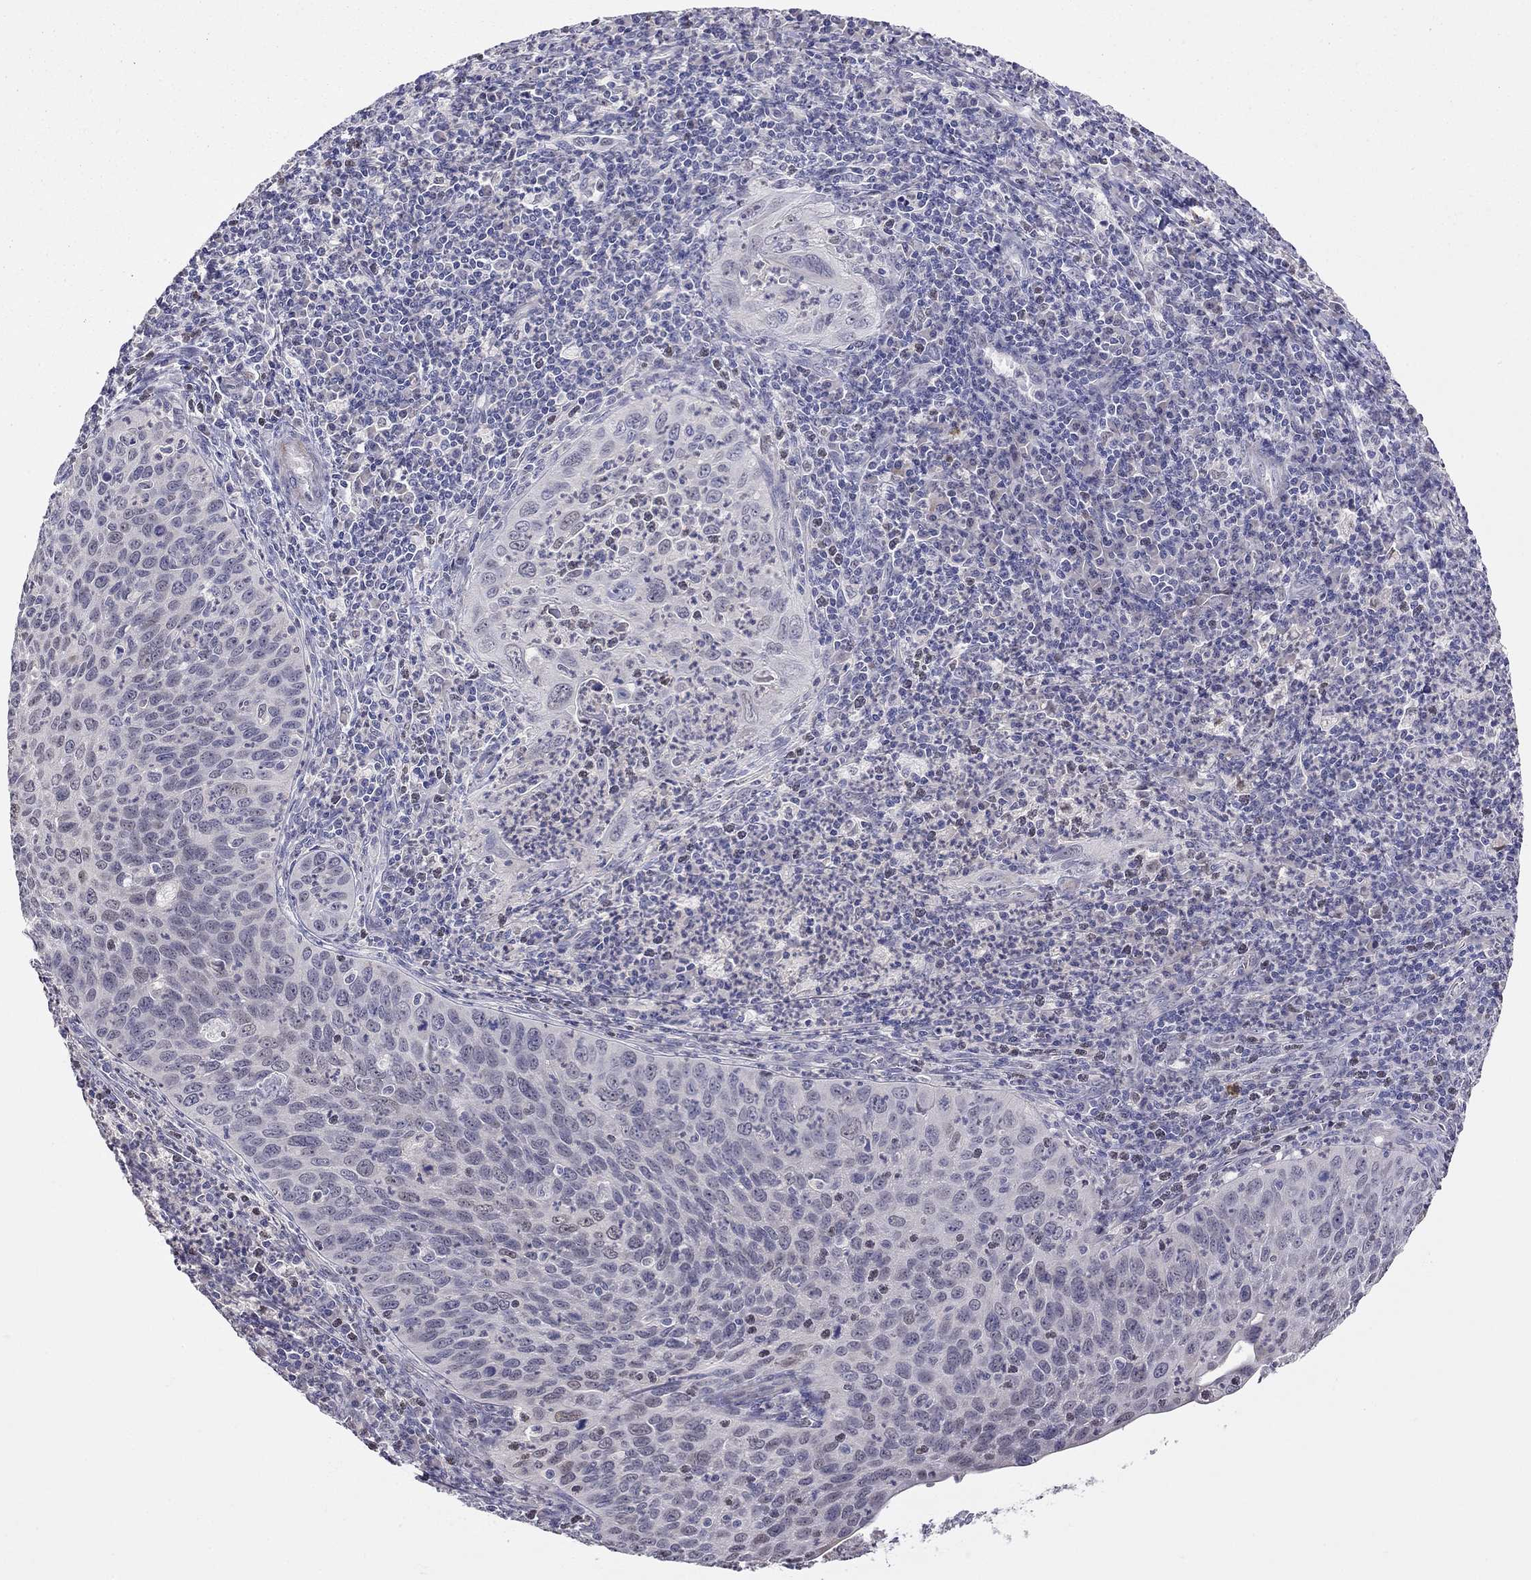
{"staining": {"intensity": "negative", "quantity": "none", "location": "none"}, "tissue": "cervical cancer", "cell_type": "Tumor cells", "image_type": "cancer", "snomed": [{"axis": "morphology", "description": "Squamous cell carcinoma, NOS"}, {"axis": "topography", "description": "Cervix"}], "caption": "The micrograph shows no significant positivity in tumor cells of cervical cancer (squamous cell carcinoma).", "gene": "LRRC39", "patient": {"sex": "female", "age": 26}}